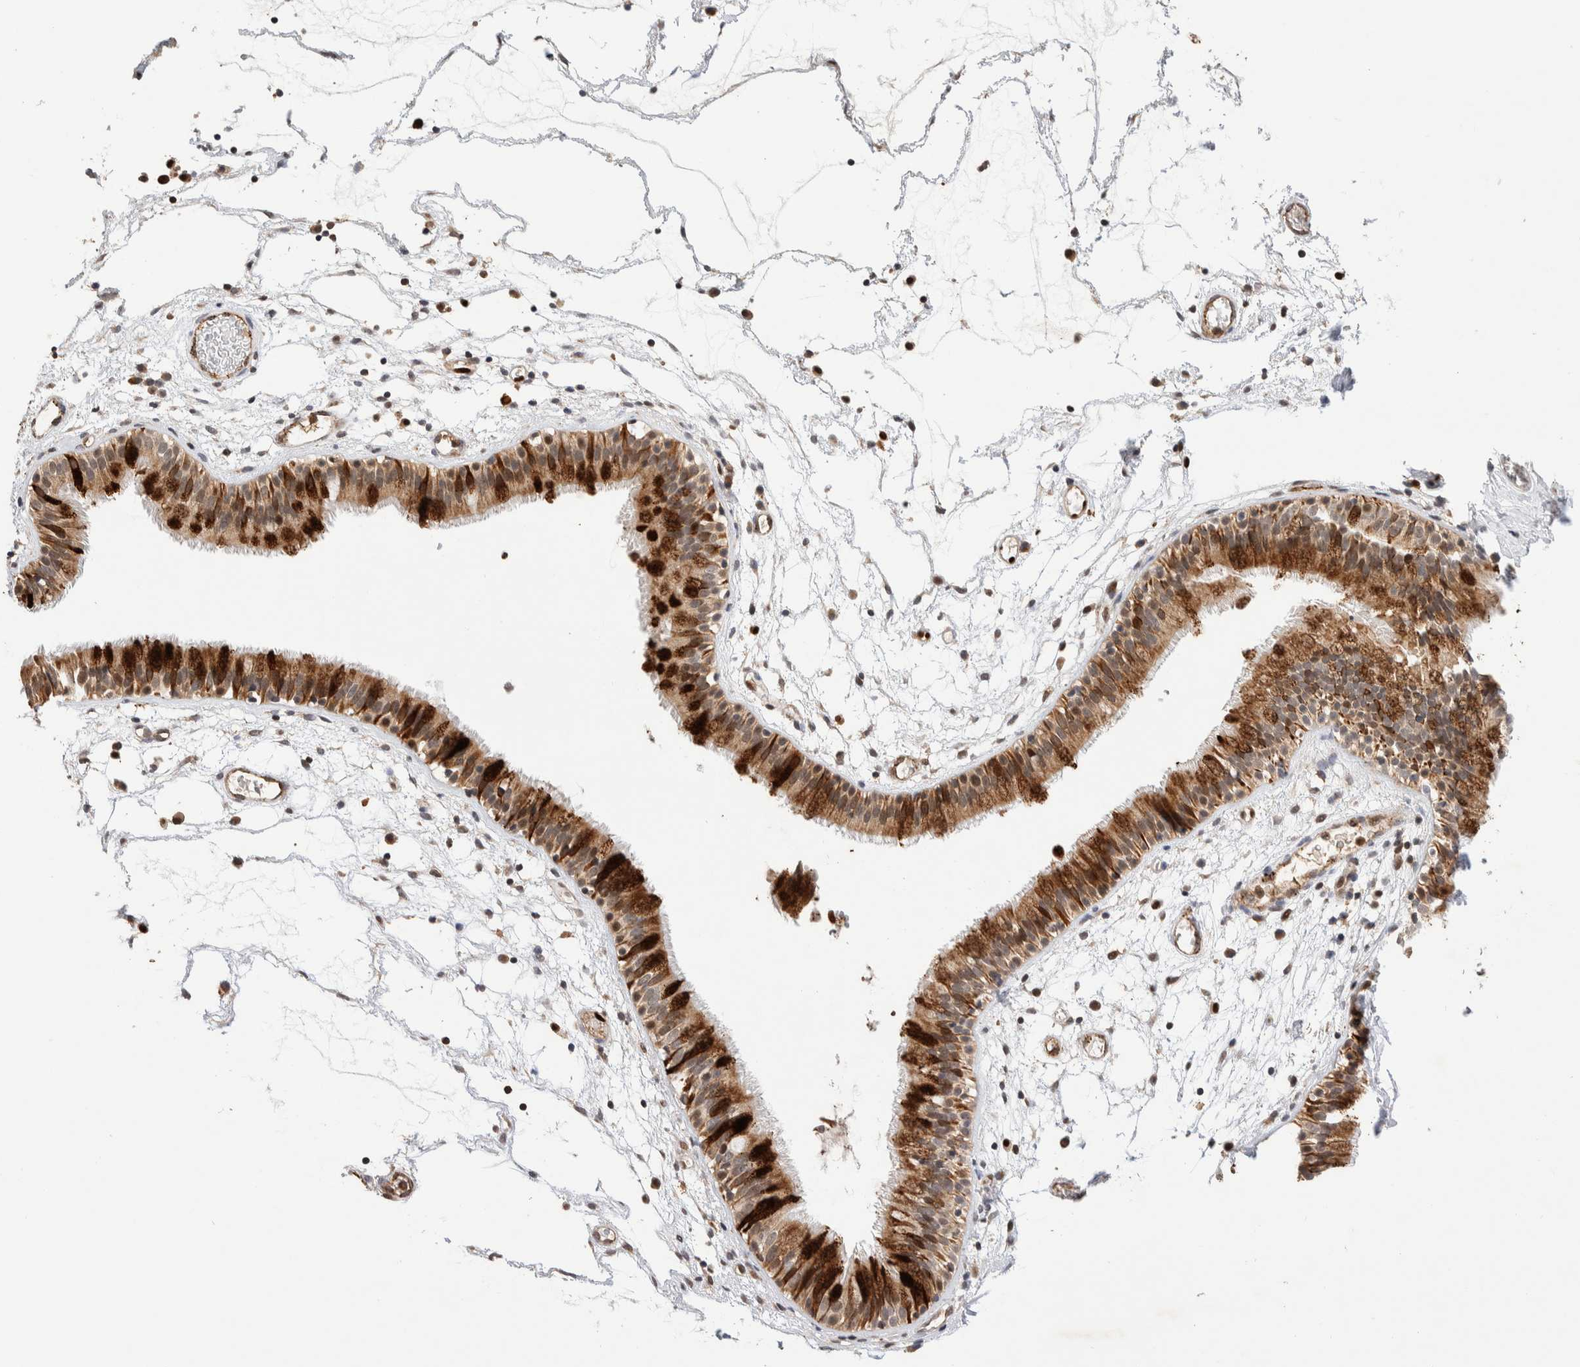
{"staining": {"intensity": "strong", "quantity": "25%-75%", "location": "cytoplasmic/membranous"}, "tissue": "nasopharynx", "cell_type": "Respiratory epithelial cells", "image_type": "normal", "snomed": [{"axis": "morphology", "description": "Normal tissue, NOS"}, {"axis": "morphology", "description": "Inflammation, NOS"}, {"axis": "topography", "description": "Nasopharynx"}], "caption": "Brown immunohistochemical staining in benign human nasopharynx demonstrates strong cytoplasmic/membranous positivity in about 25%-75% of respiratory epithelial cells.", "gene": "NSMAF", "patient": {"sex": "male", "age": 48}}